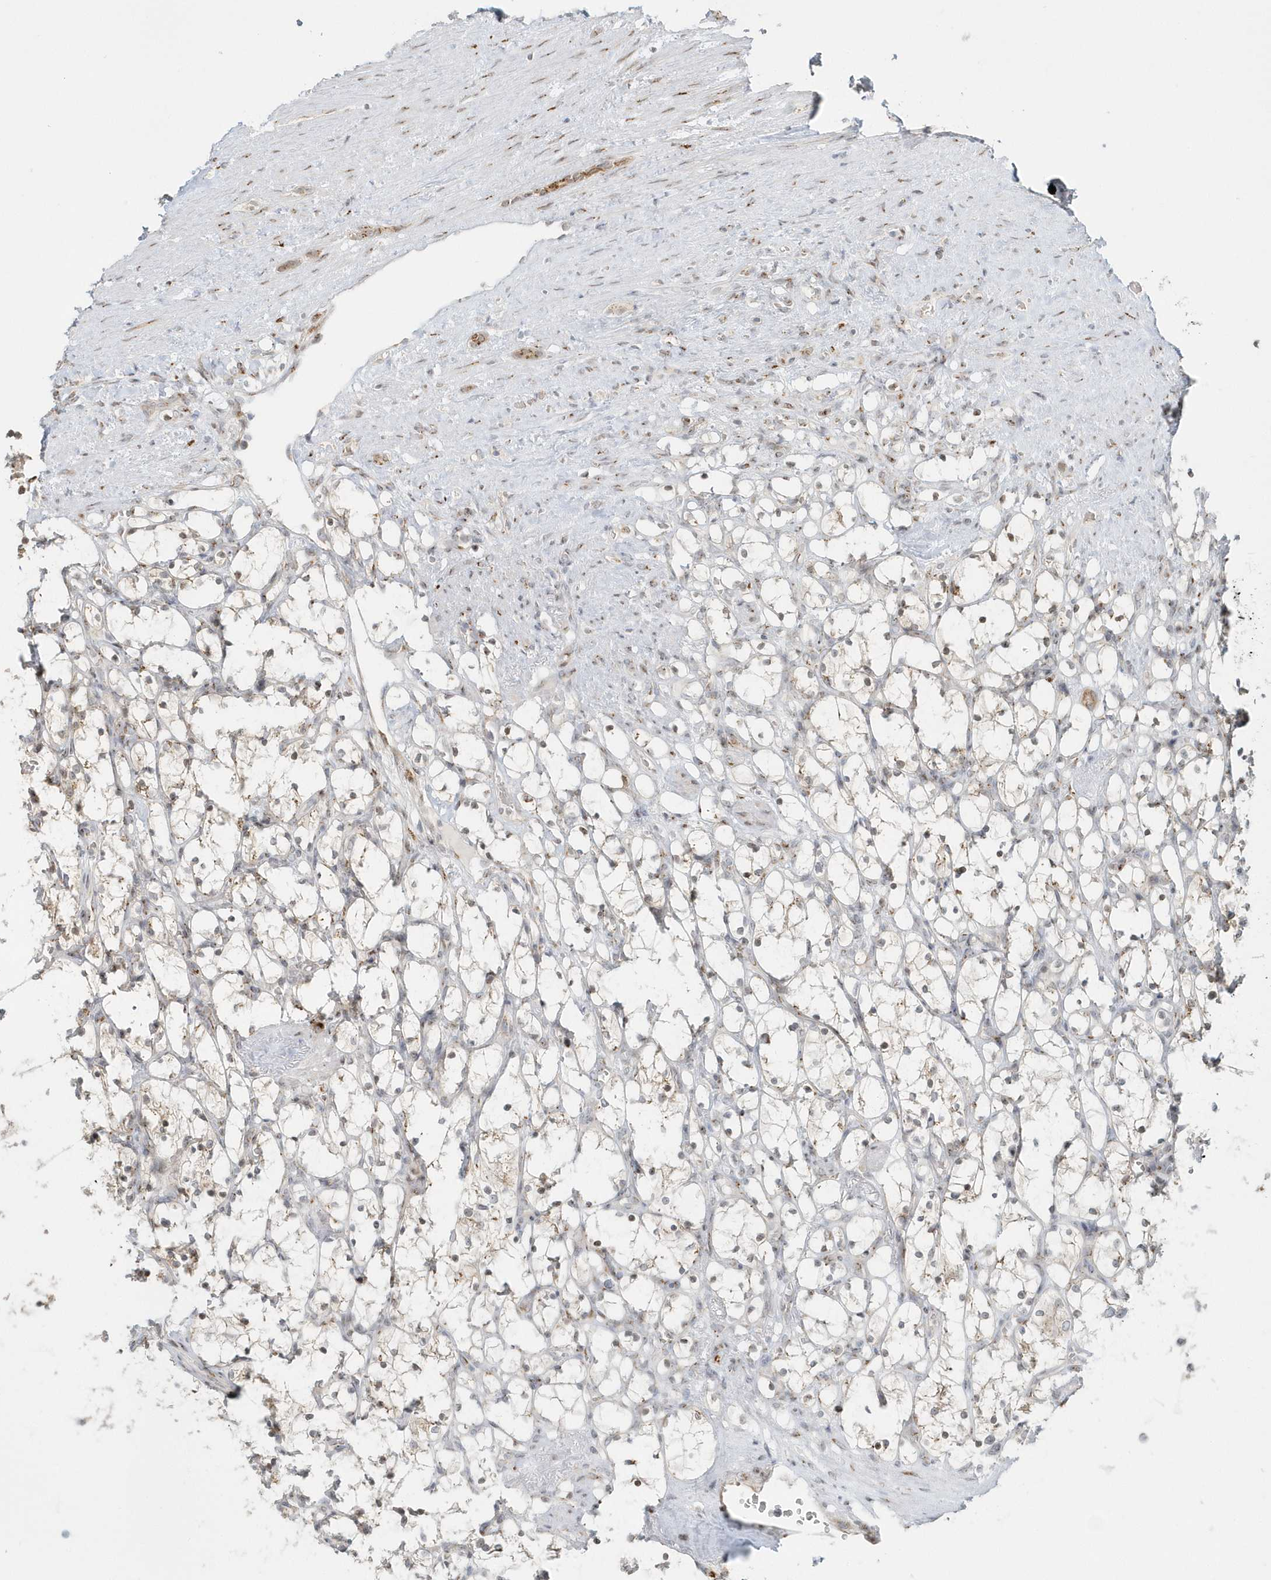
{"staining": {"intensity": "negative", "quantity": "none", "location": "none"}, "tissue": "renal cancer", "cell_type": "Tumor cells", "image_type": "cancer", "snomed": [{"axis": "morphology", "description": "Adenocarcinoma, NOS"}, {"axis": "topography", "description": "Kidney"}], "caption": "This is an IHC micrograph of human adenocarcinoma (renal). There is no staining in tumor cells.", "gene": "DHFR", "patient": {"sex": "female", "age": 69}}